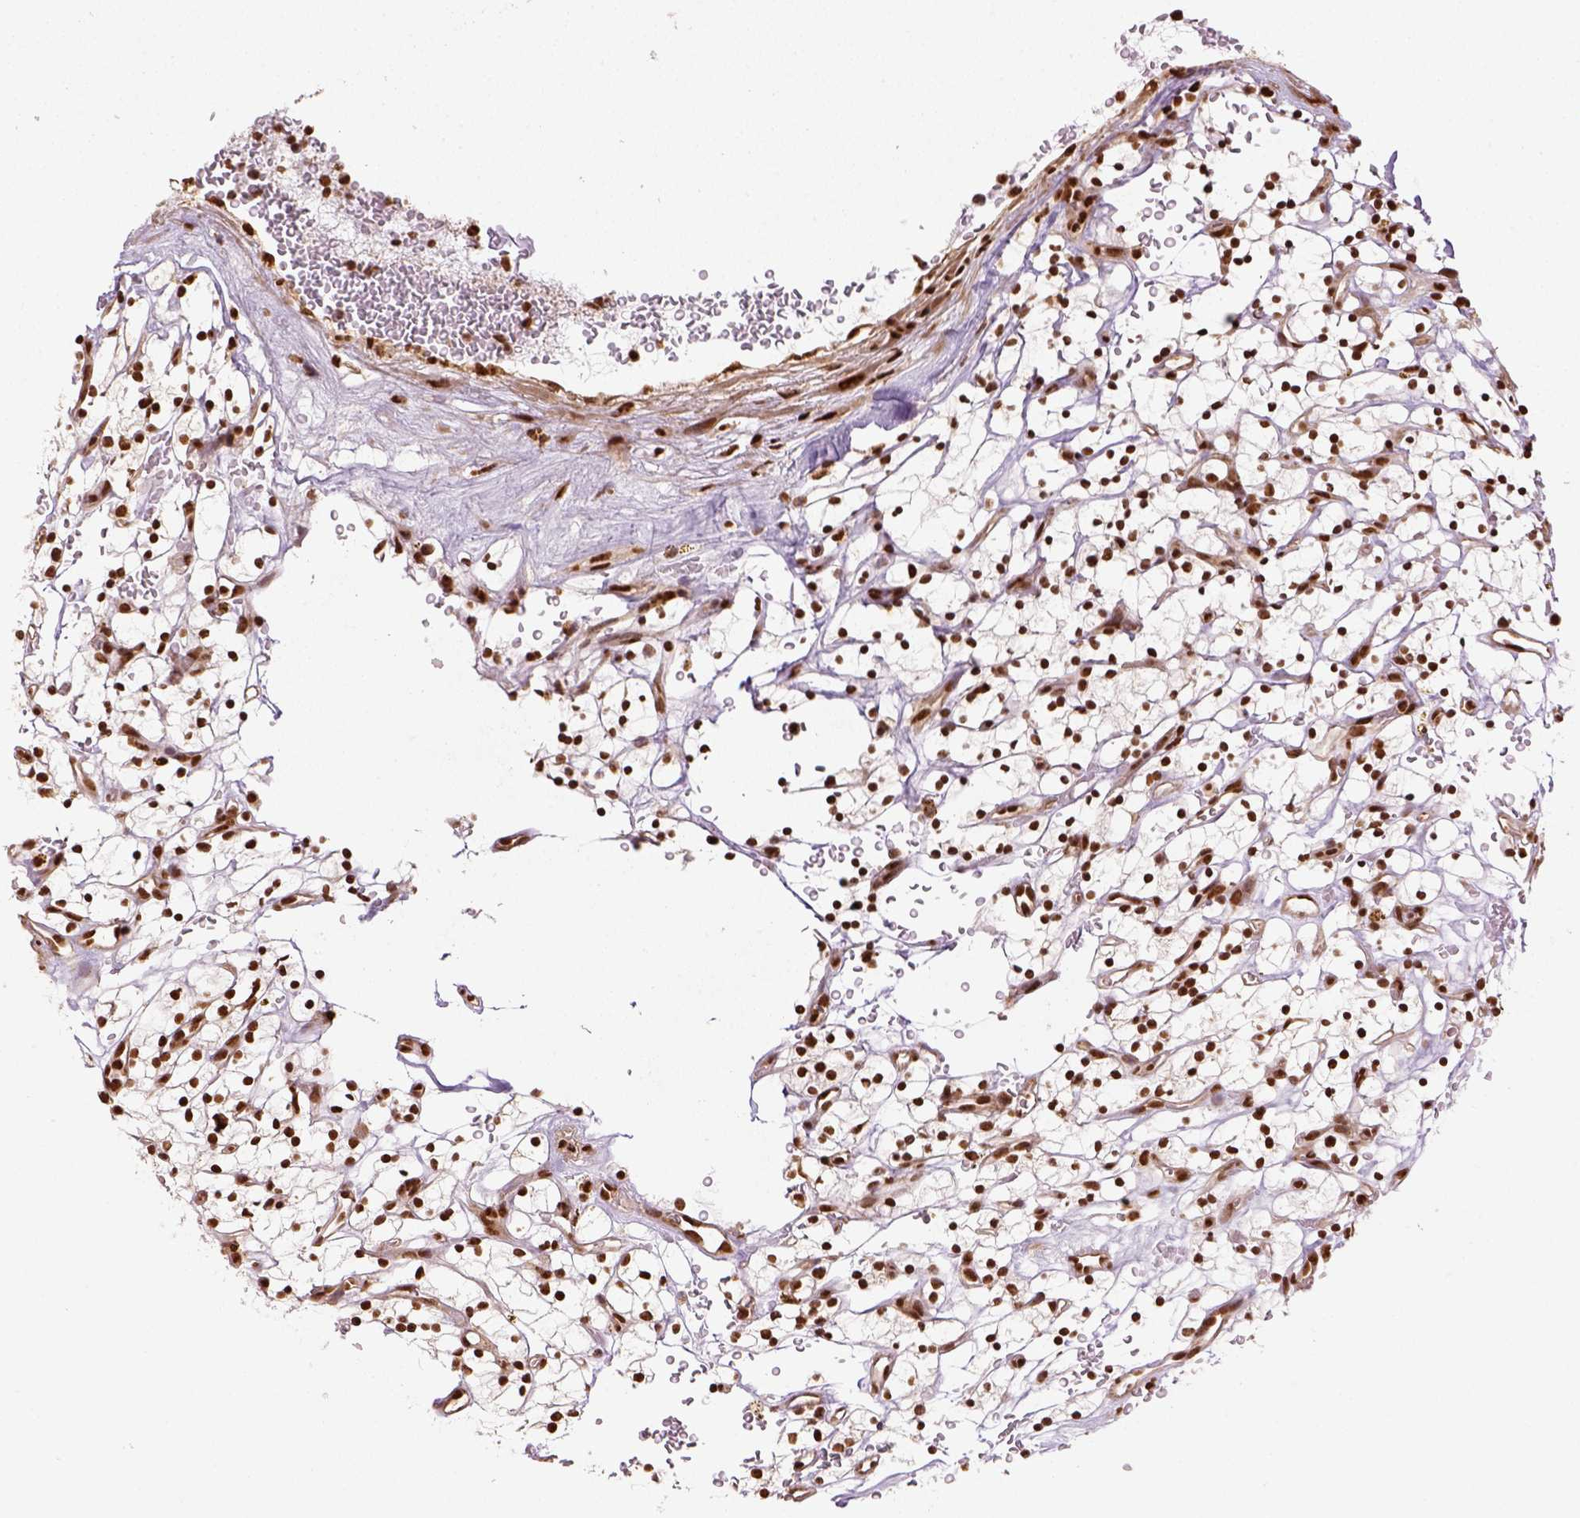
{"staining": {"intensity": "strong", "quantity": ">75%", "location": "nuclear"}, "tissue": "renal cancer", "cell_type": "Tumor cells", "image_type": "cancer", "snomed": [{"axis": "morphology", "description": "Adenocarcinoma, NOS"}, {"axis": "topography", "description": "Kidney"}], "caption": "This photomicrograph demonstrates immunohistochemistry staining of human renal cancer (adenocarcinoma), with high strong nuclear positivity in approximately >75% of tumor cells.", "gene": "CCAR1", "patient": {"sex": "female", "age": 64}}